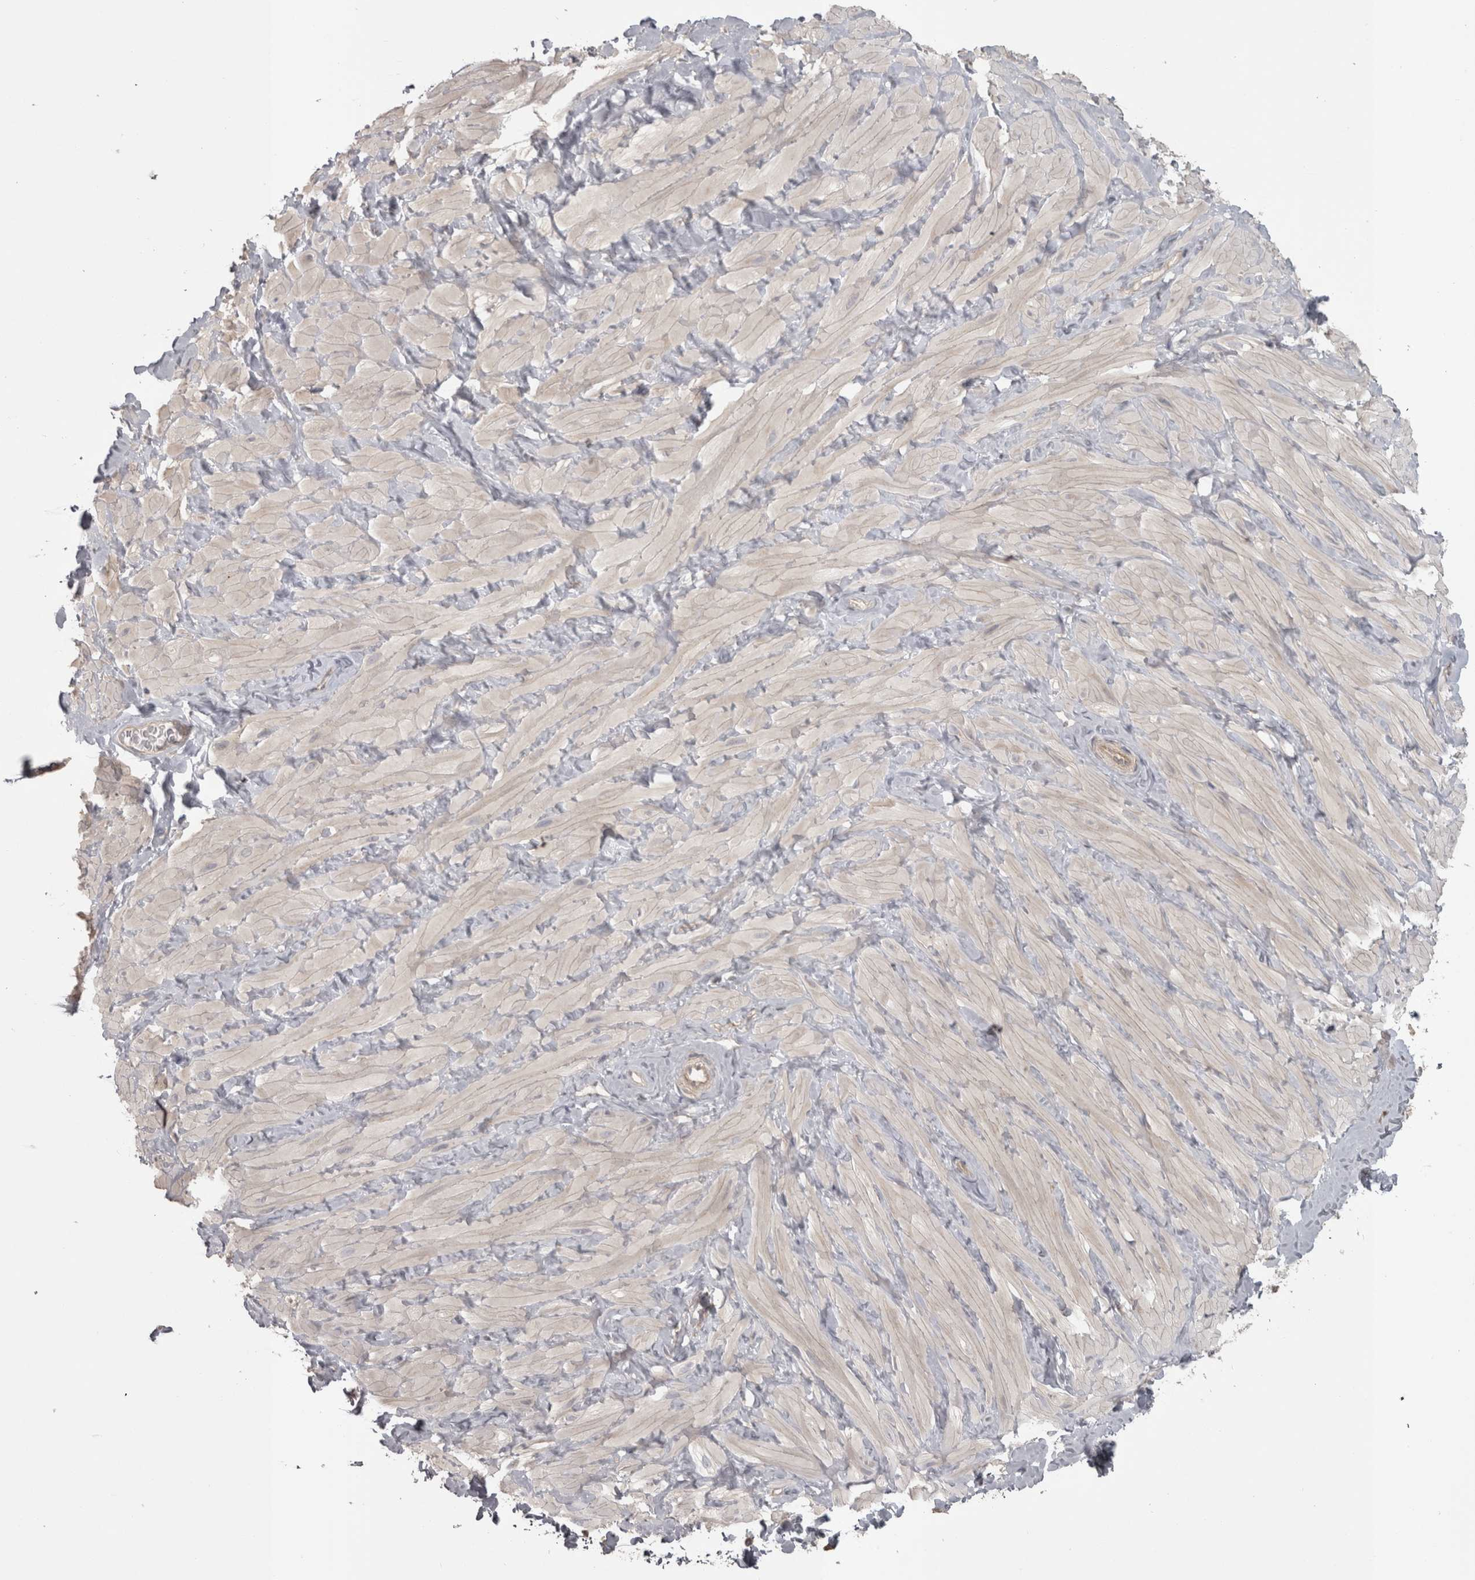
{"staining": {"intensity": "negative", "quantity": "none", "location": "none"}, "tissue": "adipose tissue", "cell_type": "Adipocytes", "image_type": "normal", "snomed": [{"axis": "morphology", "description": "Normal tissue, NOS"}, {"axis": "topography", "description": "Adipose tissue"}, {"axis": "topography", "description": "Vascular tissue"}, {"axis": "topography", "description": "Peripheral nerve tissue"}], "caption": "Micrograph shows no protein positivity in adipocytes of normal adipose tissue. (DAB (3,3'-diaminobenzidine) immunohistochemistry with hematoxylin counter stain).", "gene": "SLCO5A1", "patient": {"sex": "male", "age": 25}}